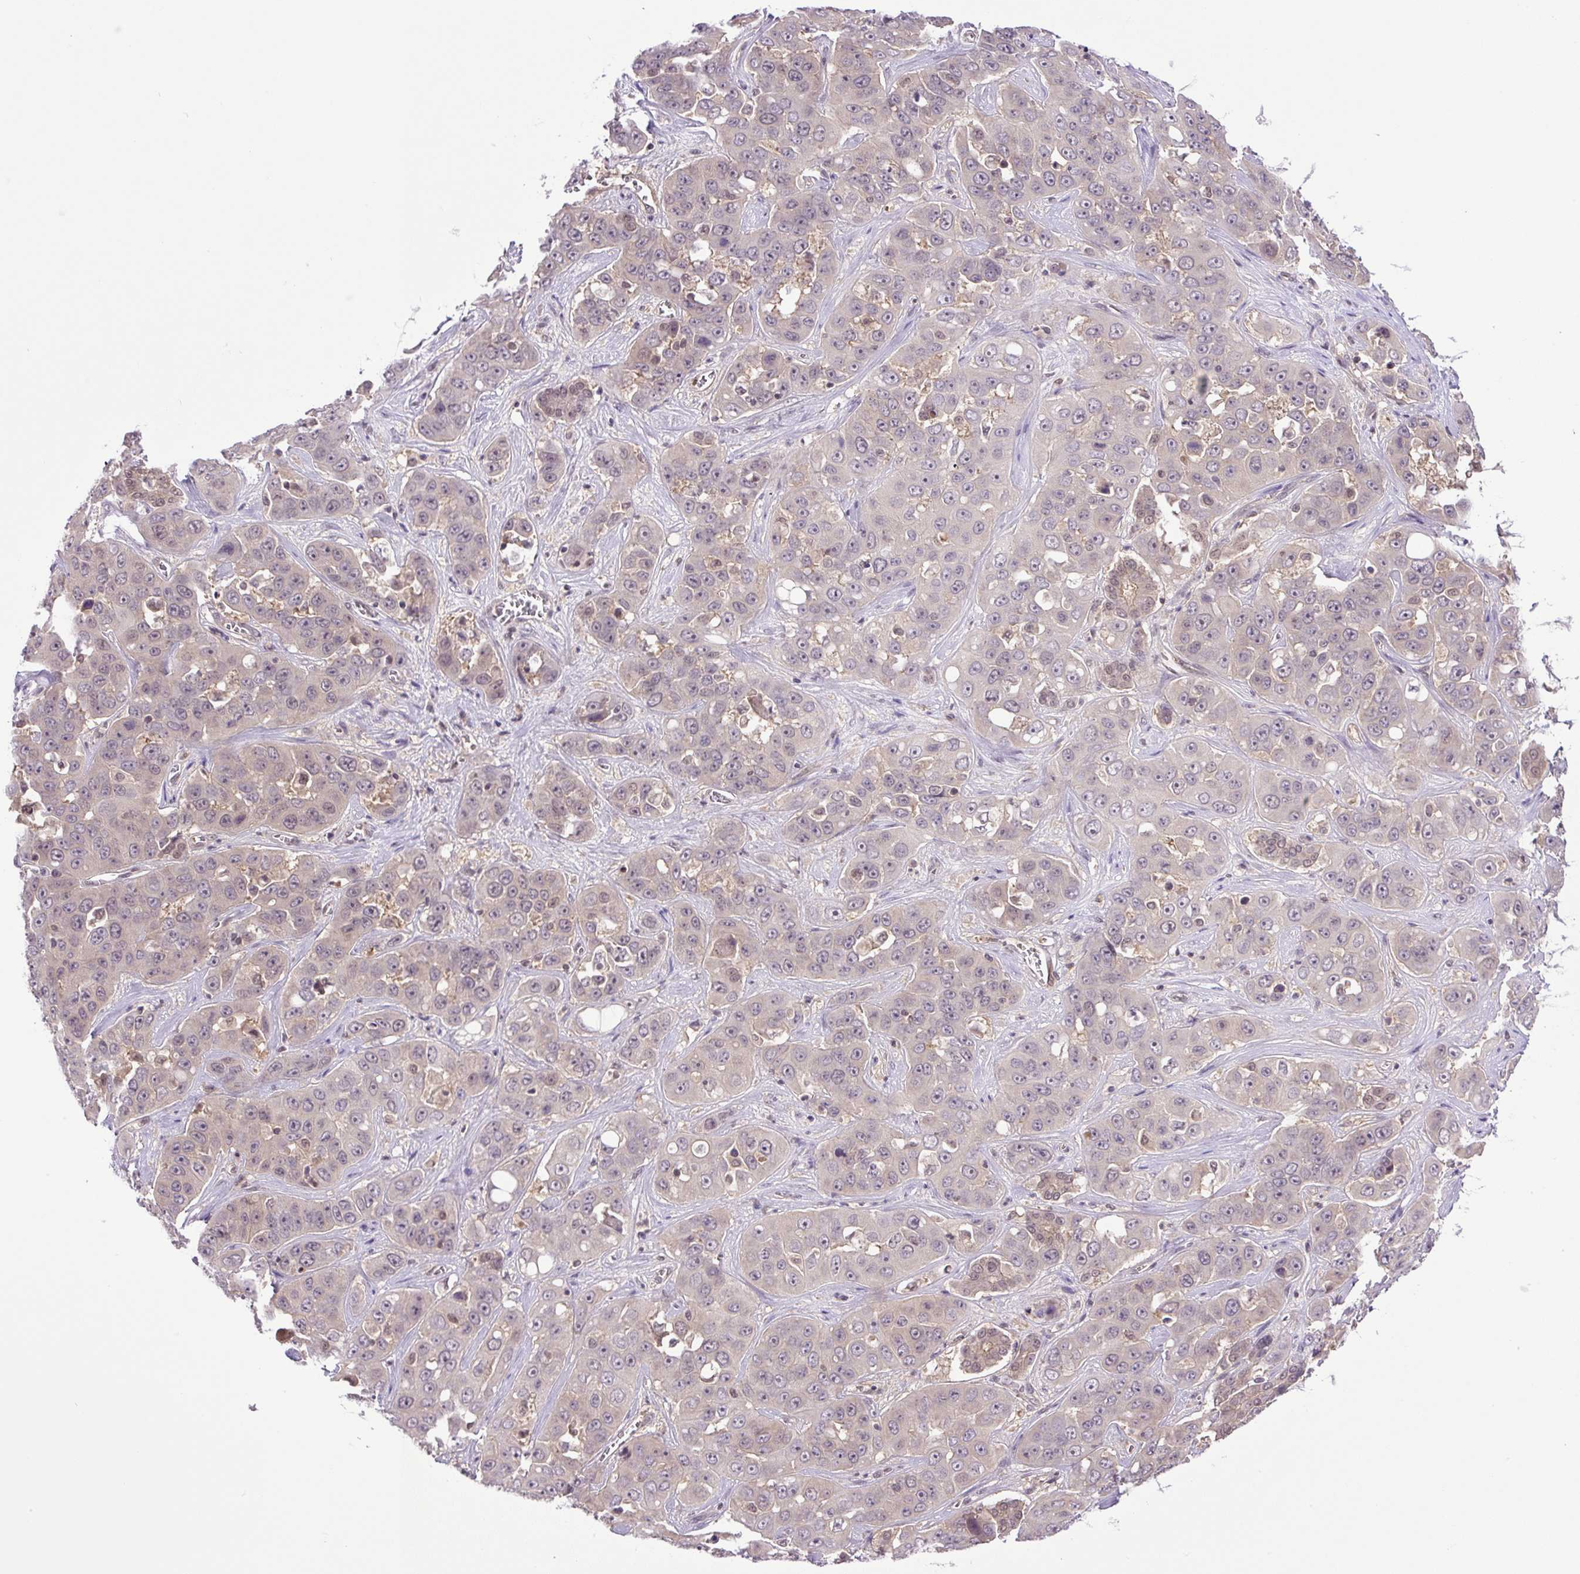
{"staining": {"intensity": "negative", "quantity": "none", "location": "none"}, "tissue": "liver cancer", "cell_type": "Tumor cells", "image_type": "cancer", "snomed": [{"axis": "morphology", "description": "Cholangiocarcinoma"}, {"axis": "topography", "description": "Liver"}], "caption": "This is a photomicrograph of immunohistochemistry staining of liver cancer, which shows no positivity in tumor cells.", "gene": "SGTA", "patient": {"sex": "female", "age": 52}}